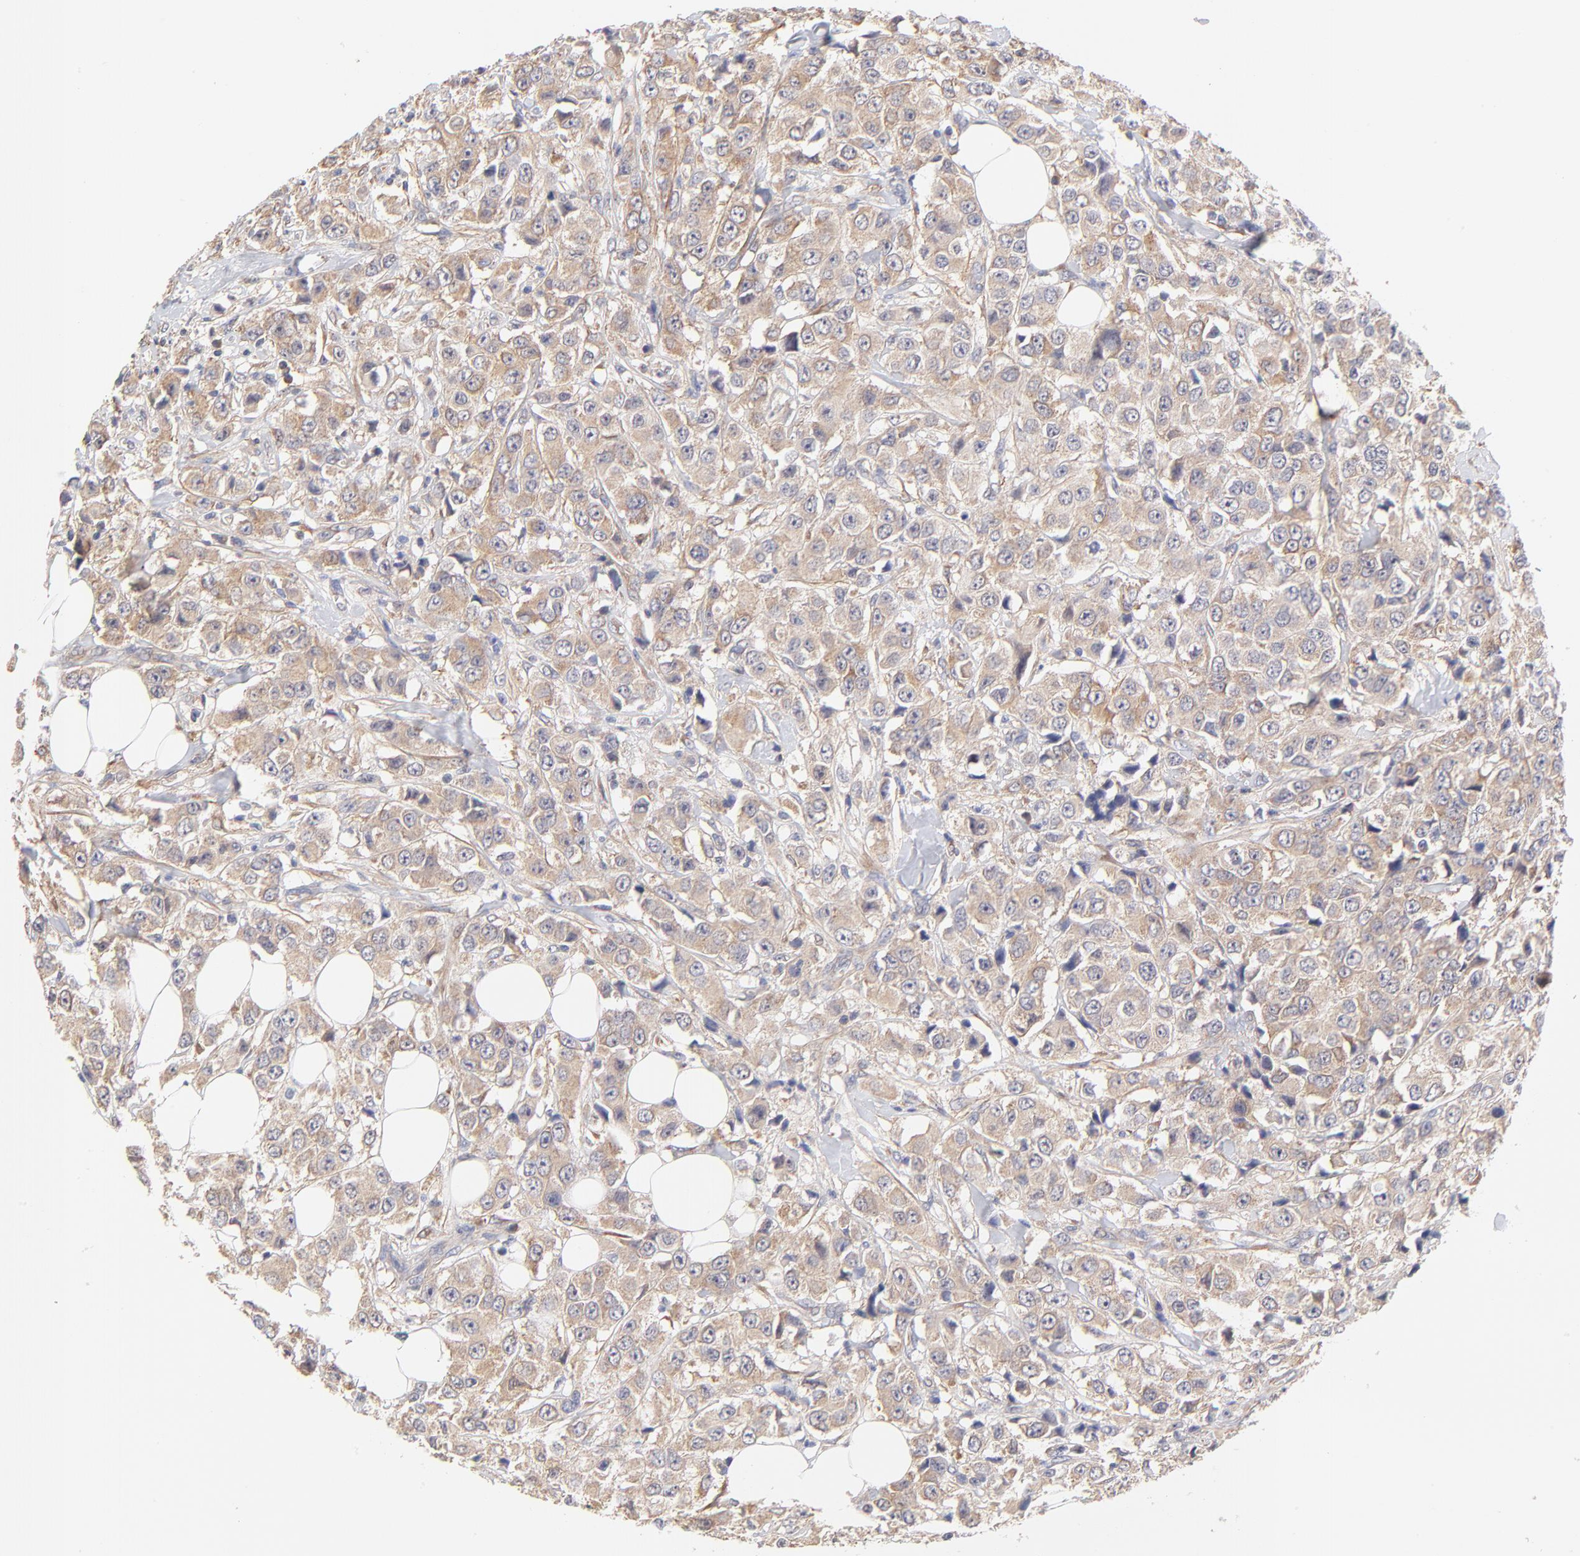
{"staining": {"intensity": "moderate", "quantity": ">75%", "location": "cytoplasmic/membranous"}, "tissue": "breast cancer", "cell_type": "Tumor cells", "image_type": "cancer", "snomed": [{"axis": "morphology", "description": "Duct carcinoma"}, {"axis": "topography", "description": "Breast"}], "caption": "IHC (DAB (3,3'-diaminobenzidine)) staining of human infiltrating ductal carcinoma (breast) shows moderate cytoplasmic/membranous protein expression in approximately >75% of tumor cells. (IHC, brightfield microscopy, high magnification).", "gene": "PTK7", "patient": {"sex": "female", "age": 58}}